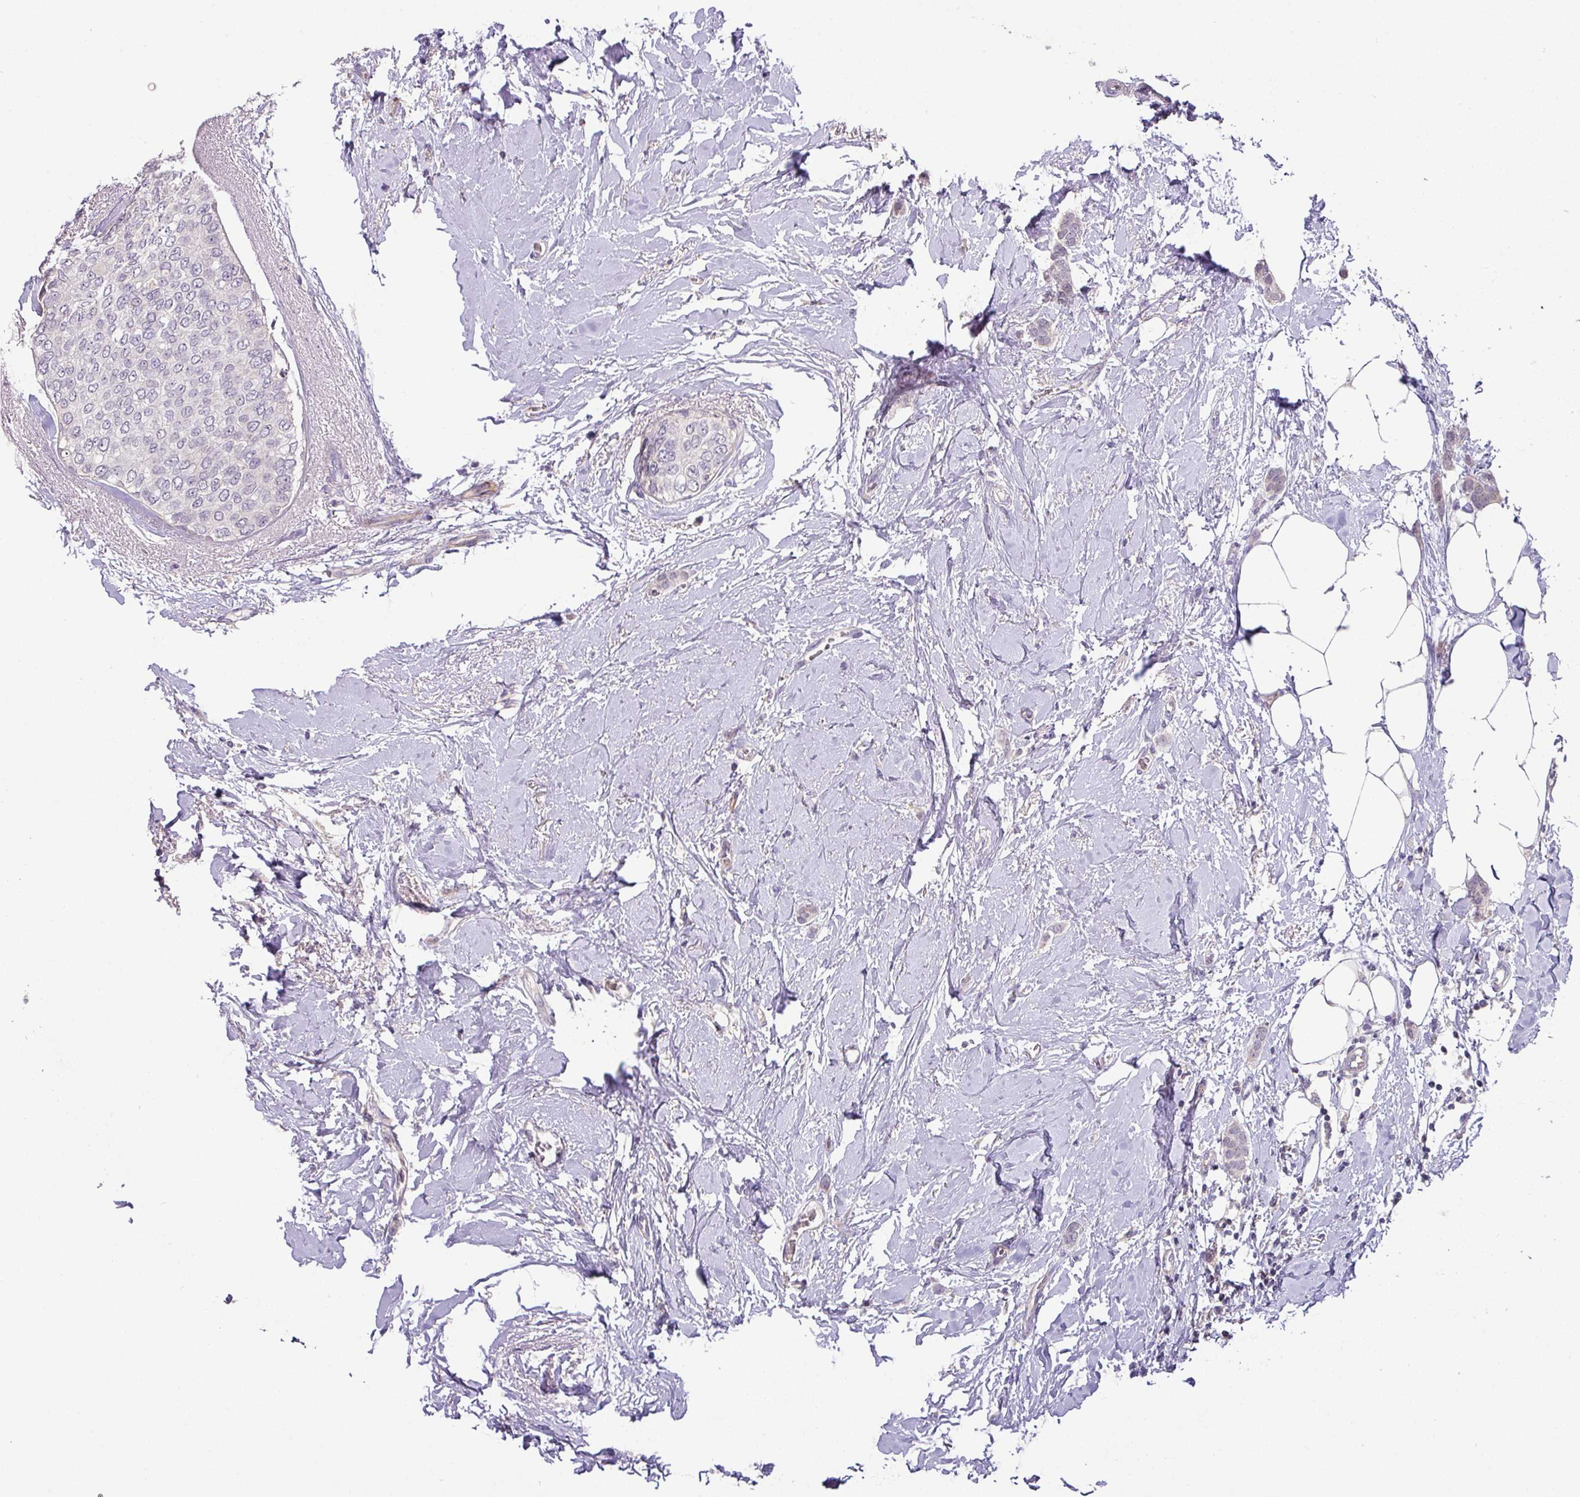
{"staining": {"intensity": "negative", "quantity": "none", "location": "none"}, "tissue": "breast cancer", "cell_type": "Tumor cells", "image_type": "cancer", "snomed": [{"axis": "morphology", "description": "Duct carcinoma"}, {"axis": "topography", "description": "Breast"}], "caption": "IHC of breast cancer (intraductal carcinoma) displays no staining in tumor cells.", "gene": "HOXC13", "patient": {"sex": "female", "age": 72}}